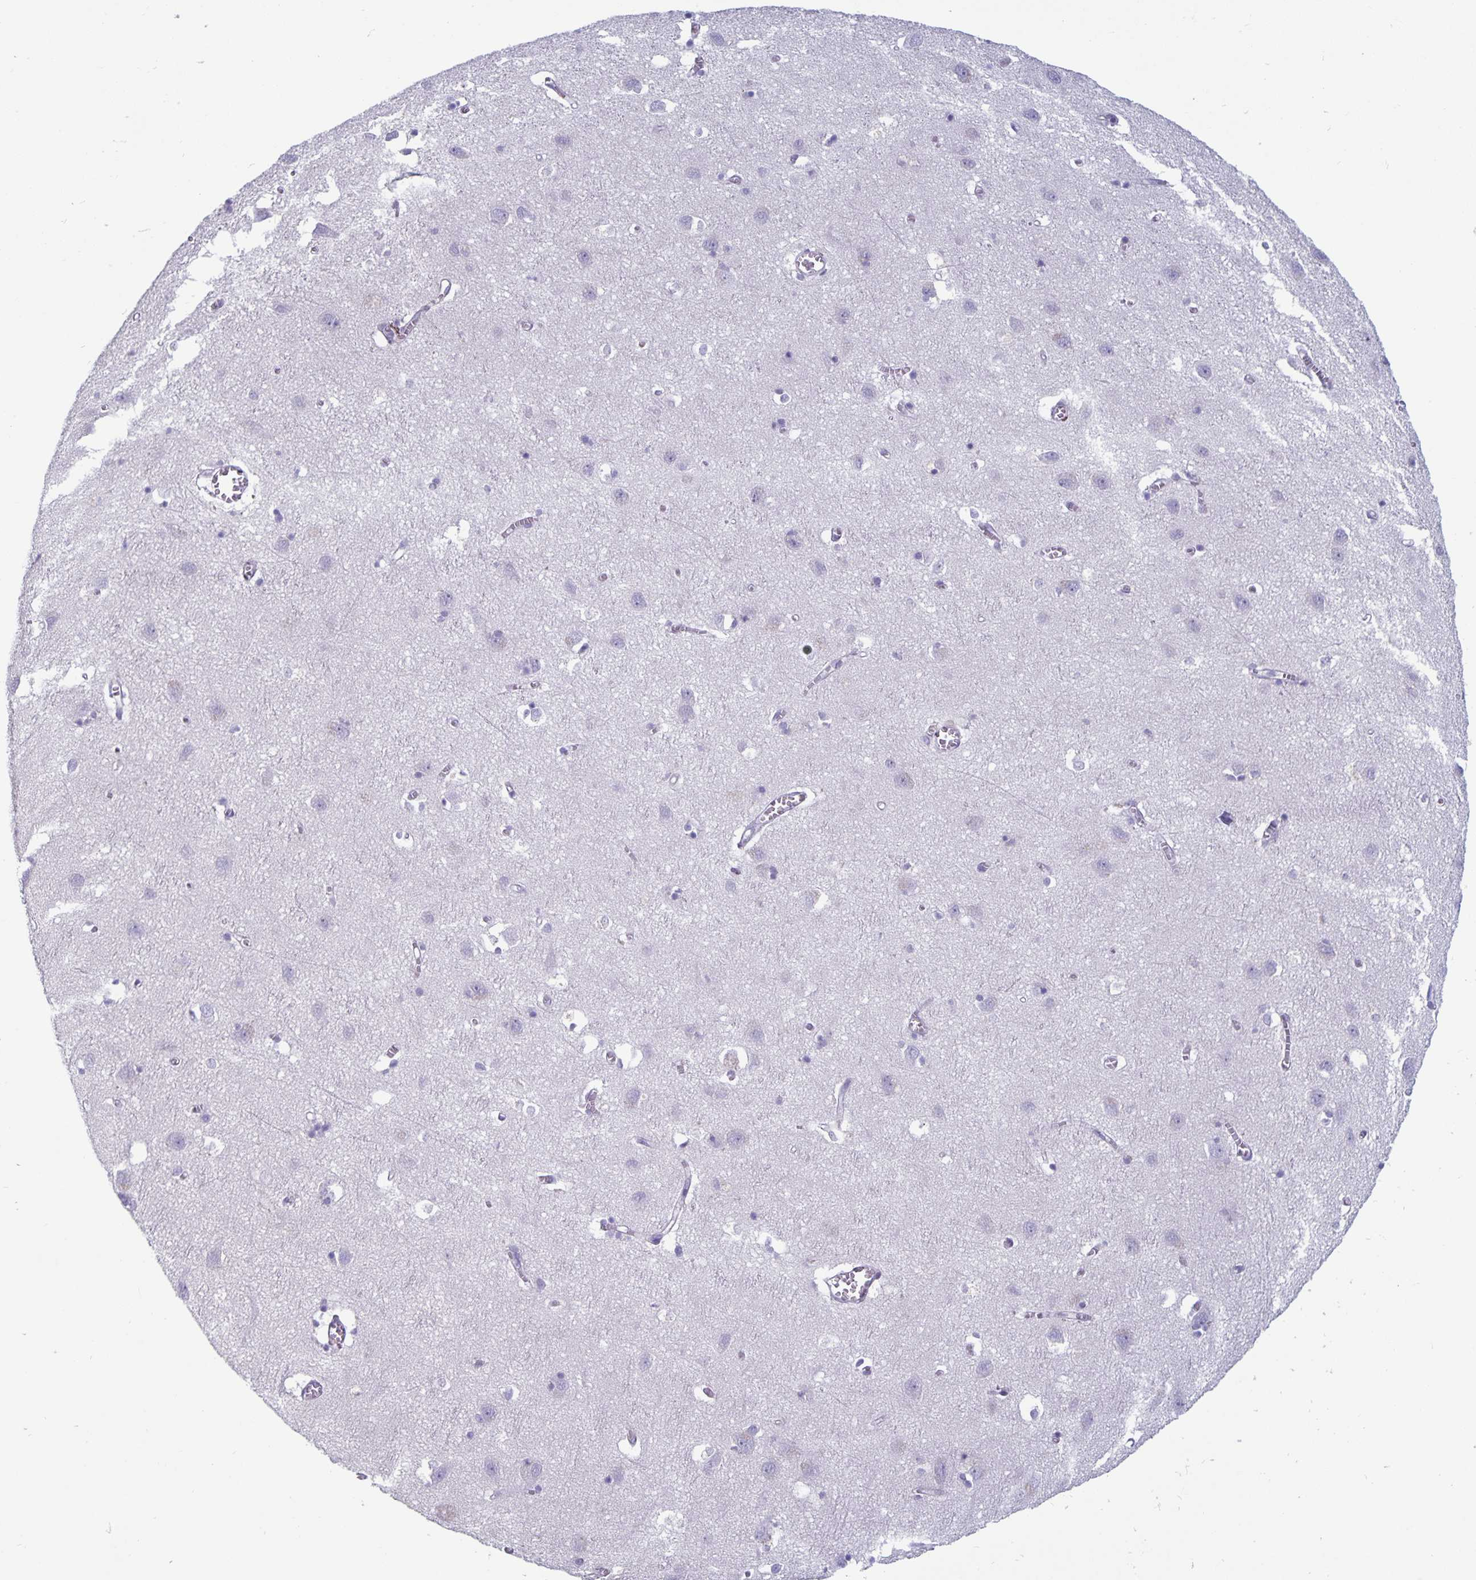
{"staining": {"intensity": "negative", "quantity": "none", "location": "none"}, "tissue": "cerebral cortex", "cell_type": "Endothelial cells", "image_type": "normal", "snomed": [{"axis": "morphology", "description": "Normal tissue, NOS"}, {"axis": "topography", "description": "Cerebral cortex"}], "caption": "DAB (3,3'-diaminobenzidine) immunohistochemical staining of unremarkable cerebral cortex demonstrates no significant positivity in endothelial cells.", "gene": "PLCB3", "patient": {"sex": "male", "age": 70}}